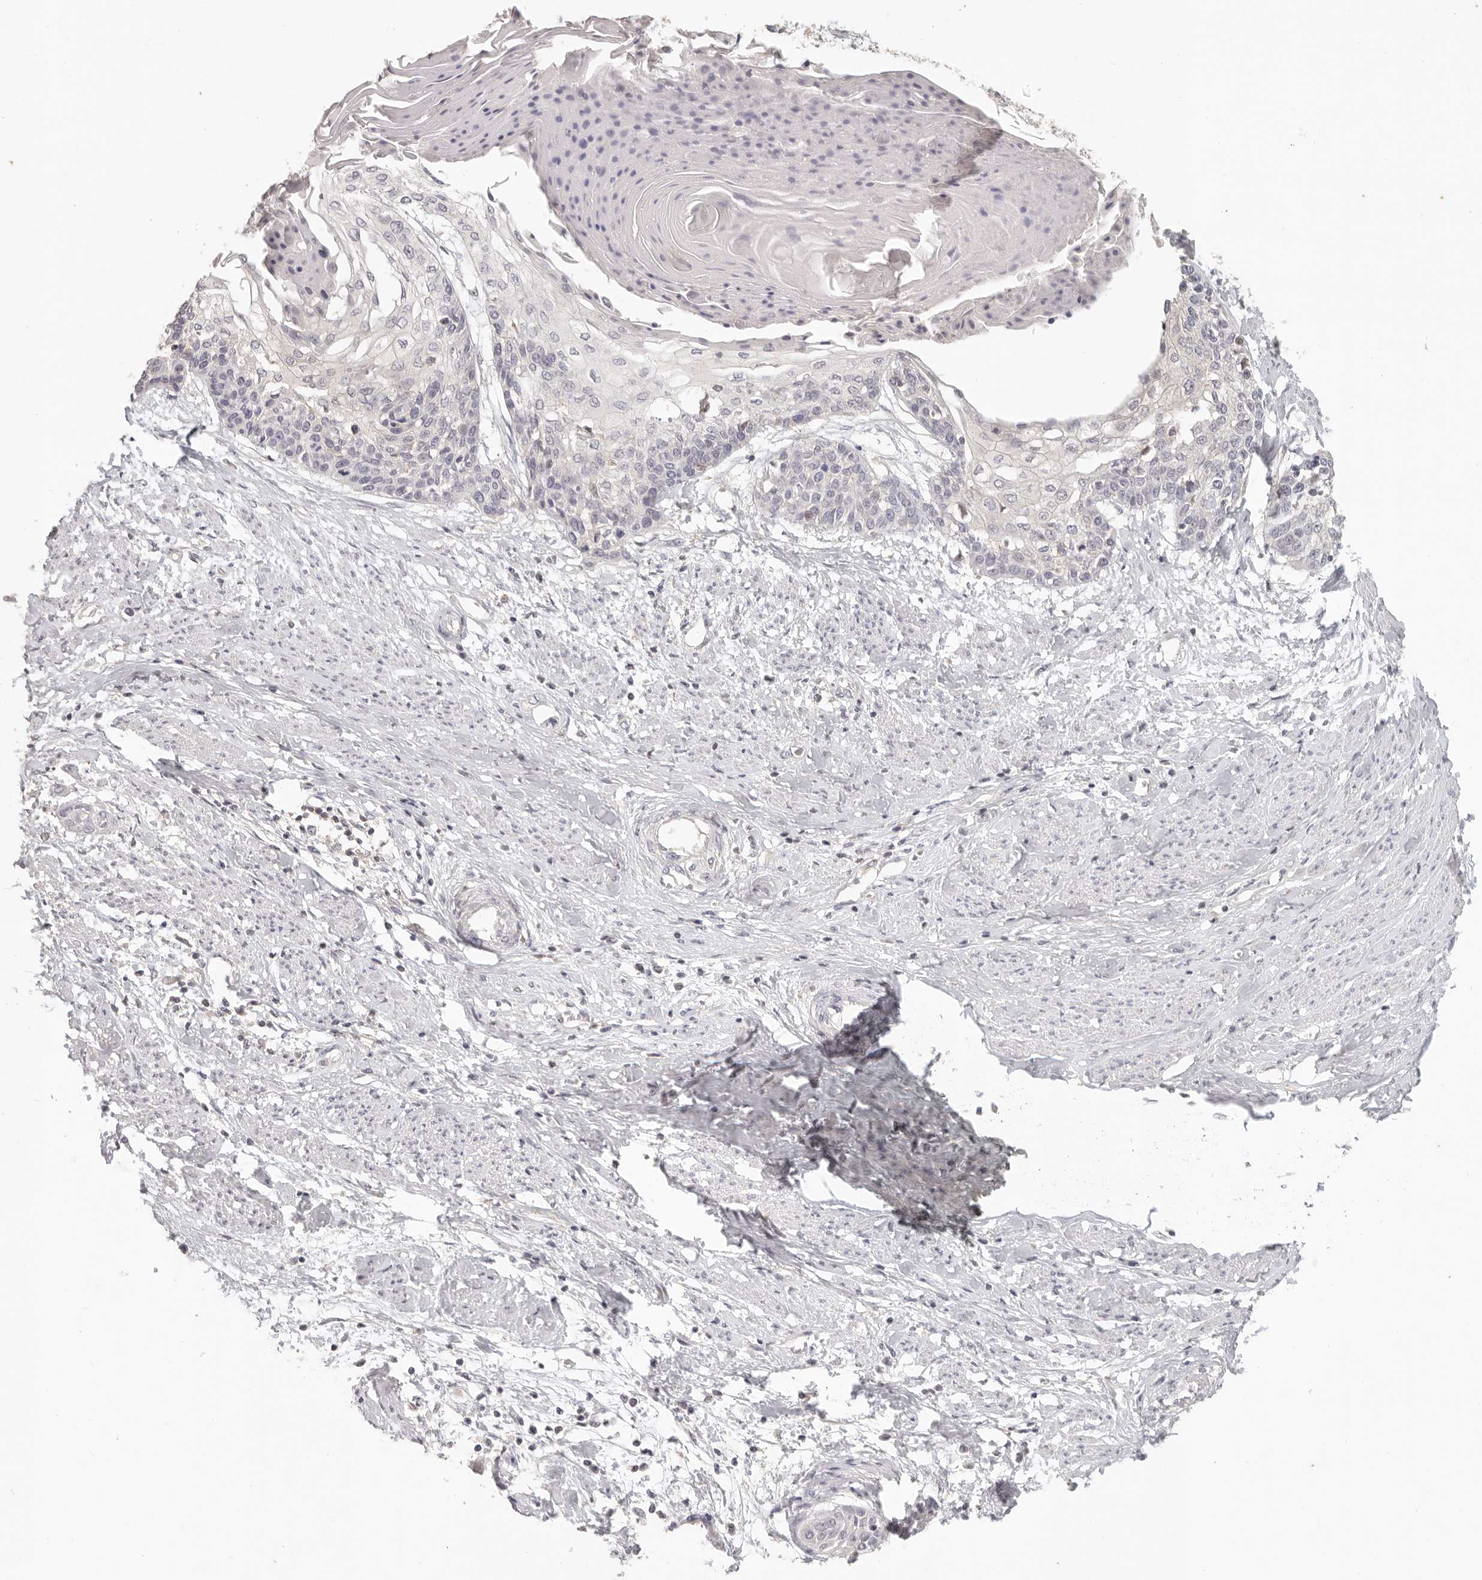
{"staining": {"intensity": "negative", "quantity": "none", "location": "none"}, "tissue": "cervical cancer", "cell_type": "Tumor cells", "image_type": "cancer", "snomed": [{"axis": "morphology", "description": "Squamous cell carcinoma, NOS"}, {"axis": "topography", "description": "Cervix"}], "caption": "This is an immunohistochemistry image of cervical cancer. There is no expression in tumor cells.", "gene": "CSK", "patient": {"sex": "female", "age": 57}}